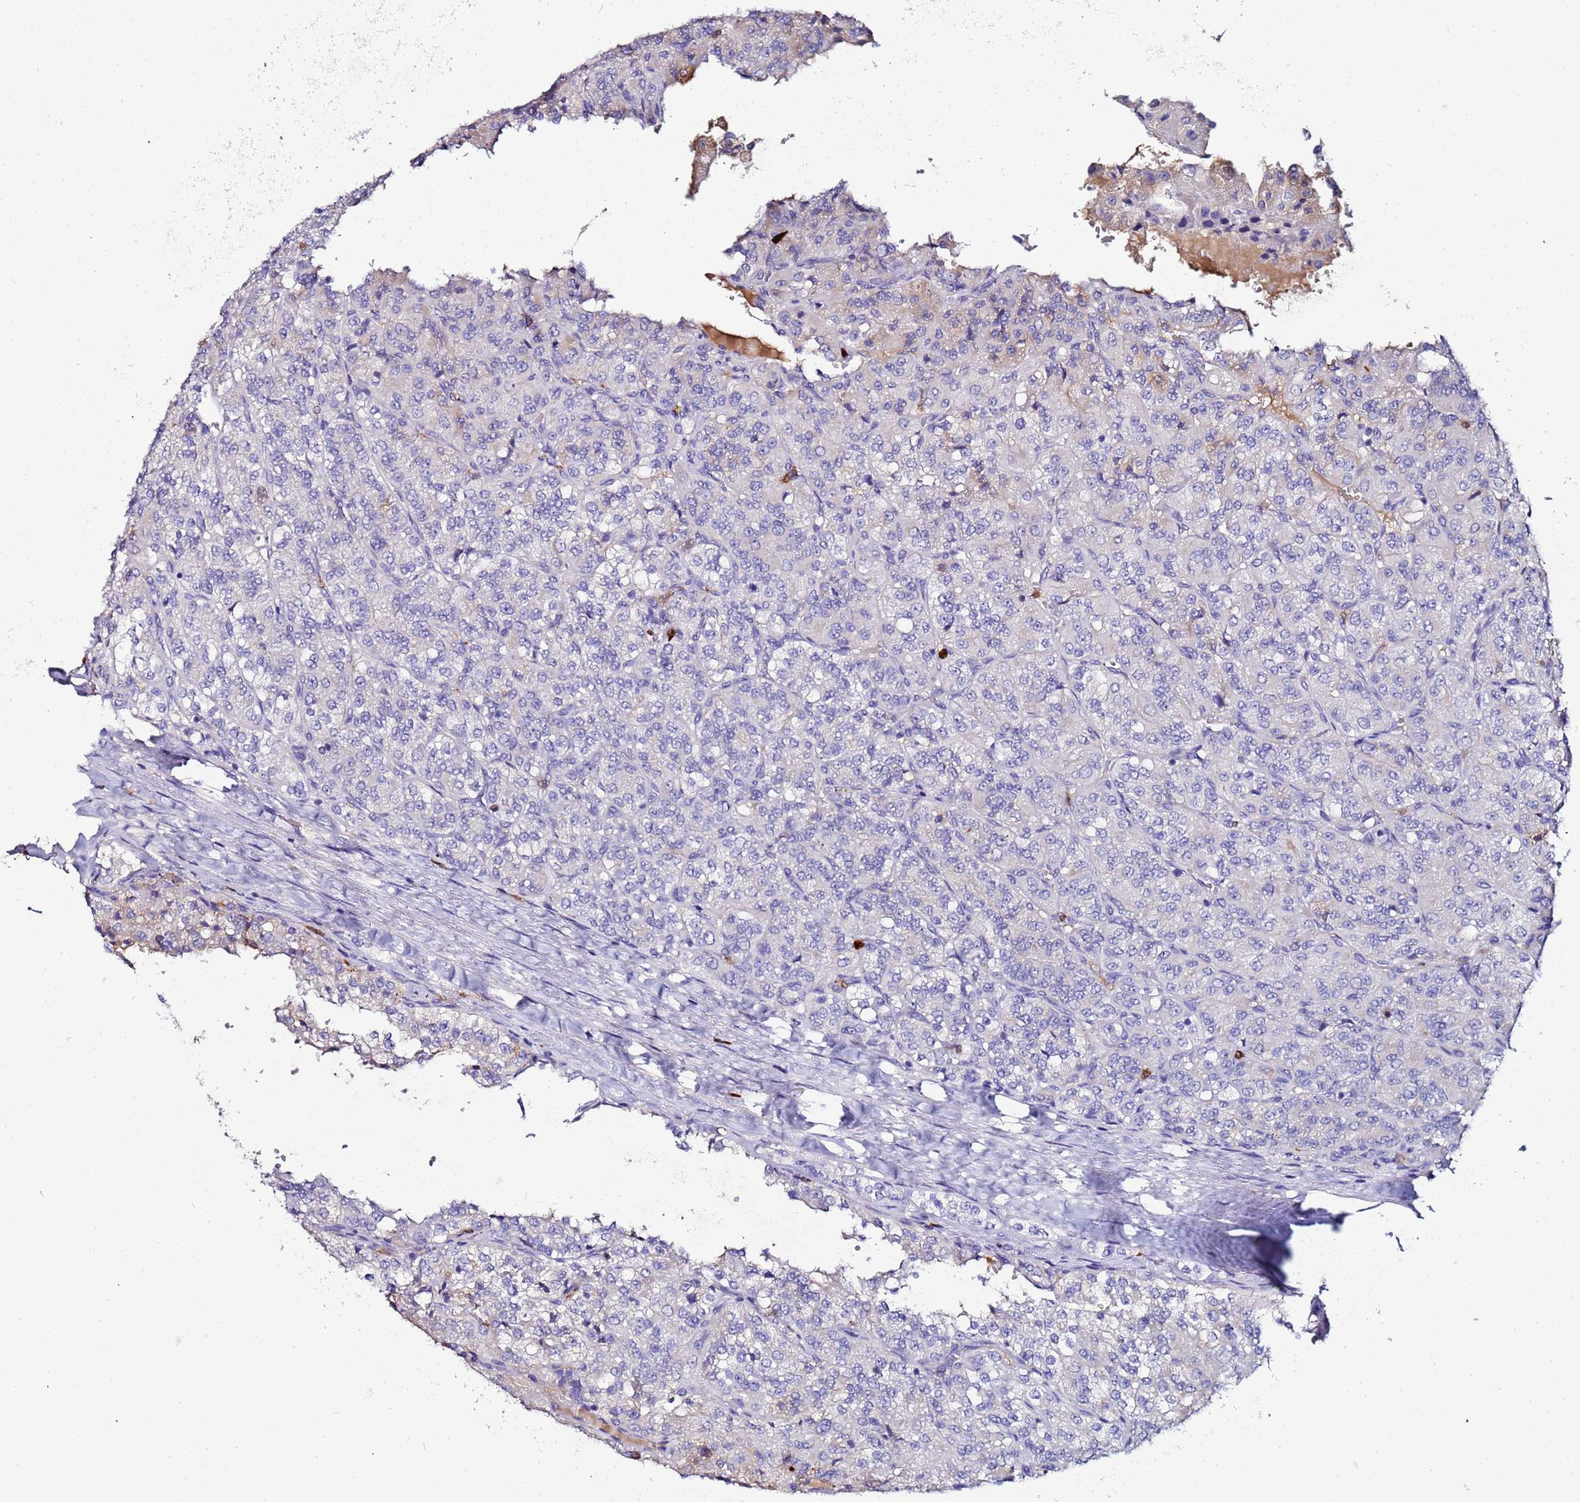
{"staining": {"intensity": "negative", "quantity": "none", "location": "none"}, "tissue": "renal cancer", "cell_type": "Tumor cells", "image_type": "cancer", "snomed": [{"axis": "morphology", "description": "Adenocarcinoma, NOS"}, {"axis": "topography", "description": "Kidney"}], "caption": "Immunohistochemistry histopathology image of renal cancer stained for a protein (brown), which reveals no positivity in tumor cells.", "gene": "TUBAL3", "patient": {"sex": "female", "age": 63}}